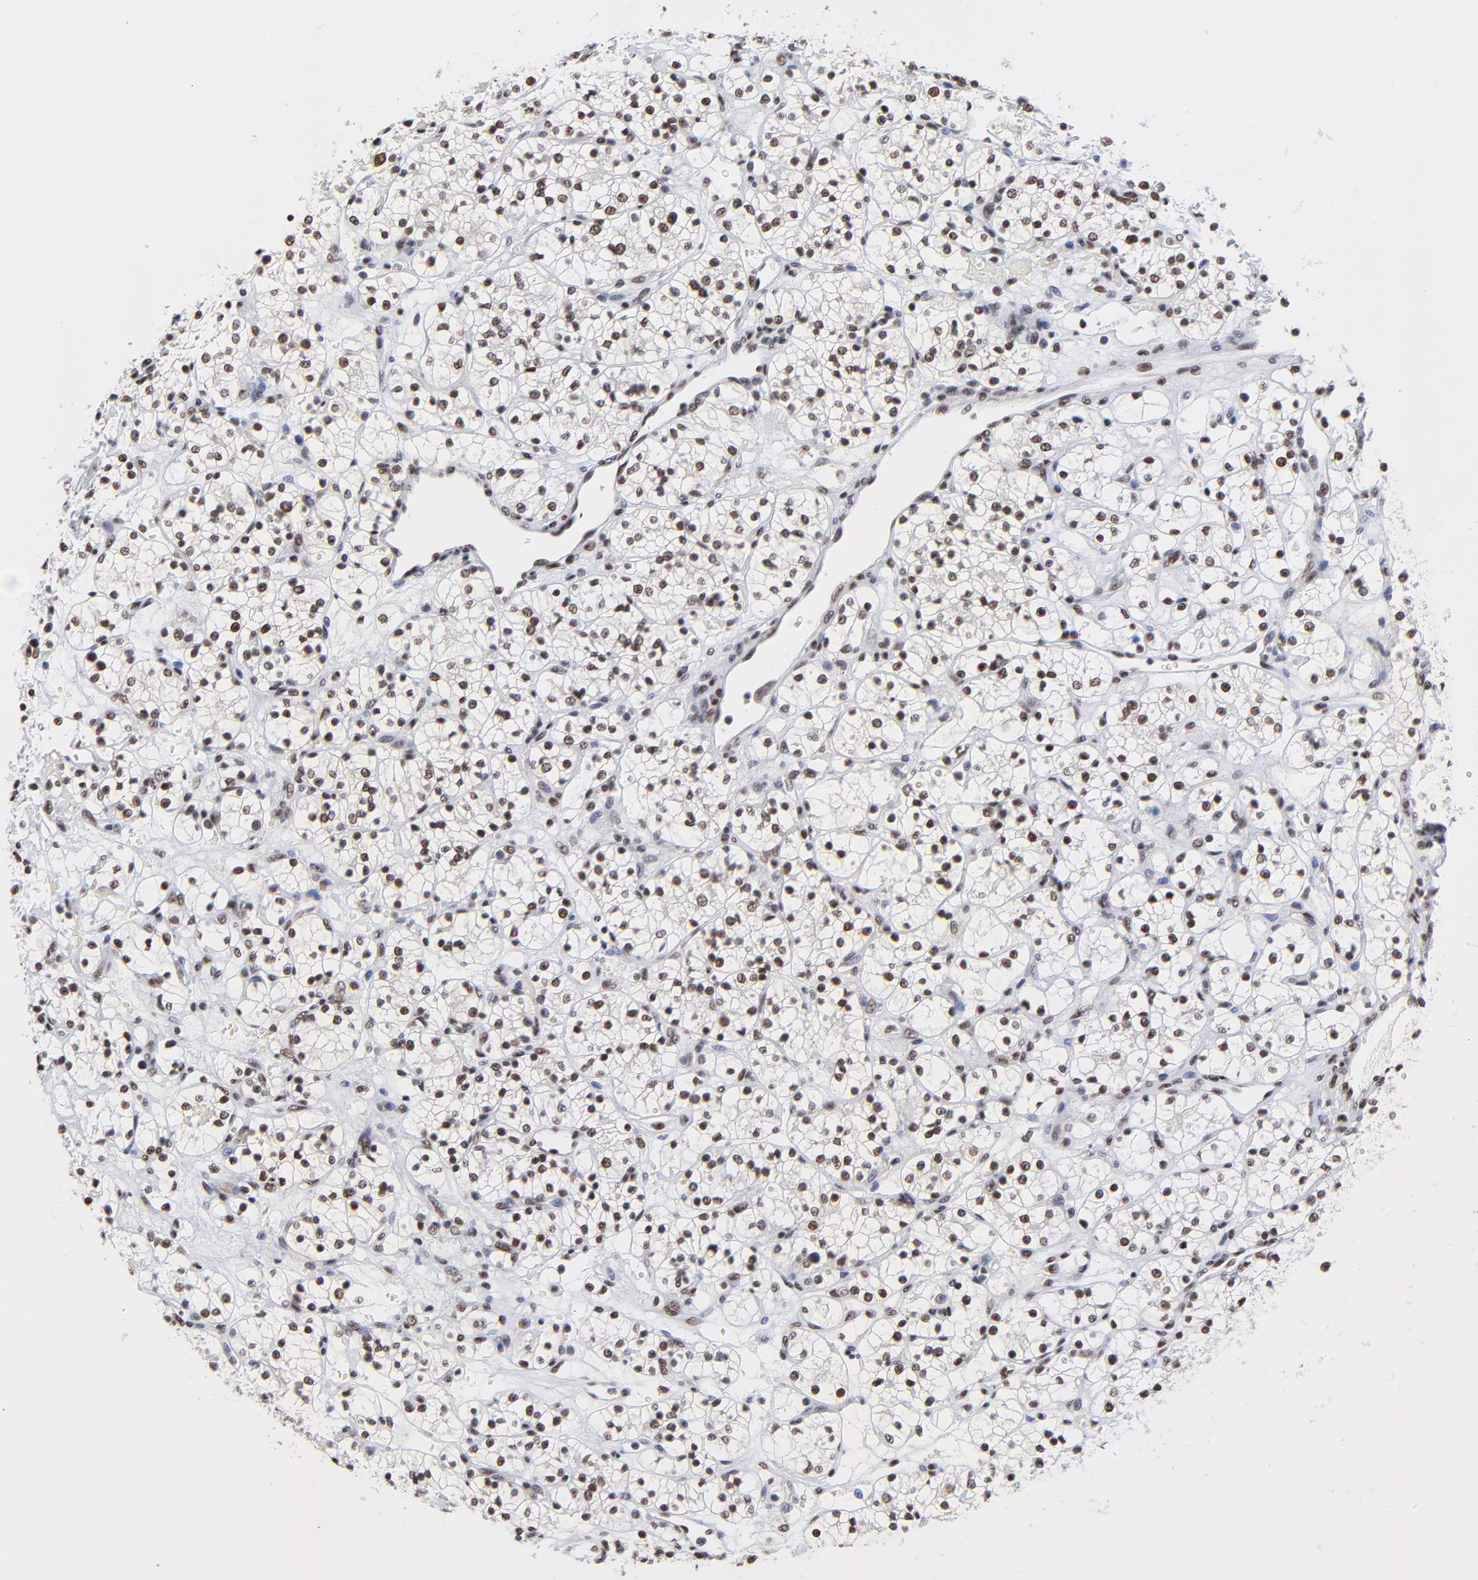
{"staining": {"intensity": "moderate", "quantity": ">75%", "location": "nuclear"}, "tissue": "renal cancer", "cell_type": "Tumor cells", "image_type": "cancer", "snomed": [{"axis": "morphology", "description": "Adenocarcinoma, NOS"}, {"axis": "topography", "description": "Kidney"}], "caption": "Tumor cells exhibit medium levels of moderate nuclear staining in approximately >75% of cells in human adenocarcinoma (renal).", "gene": "ZMYM3", "patient": {"sex": "female", "age": 60}}